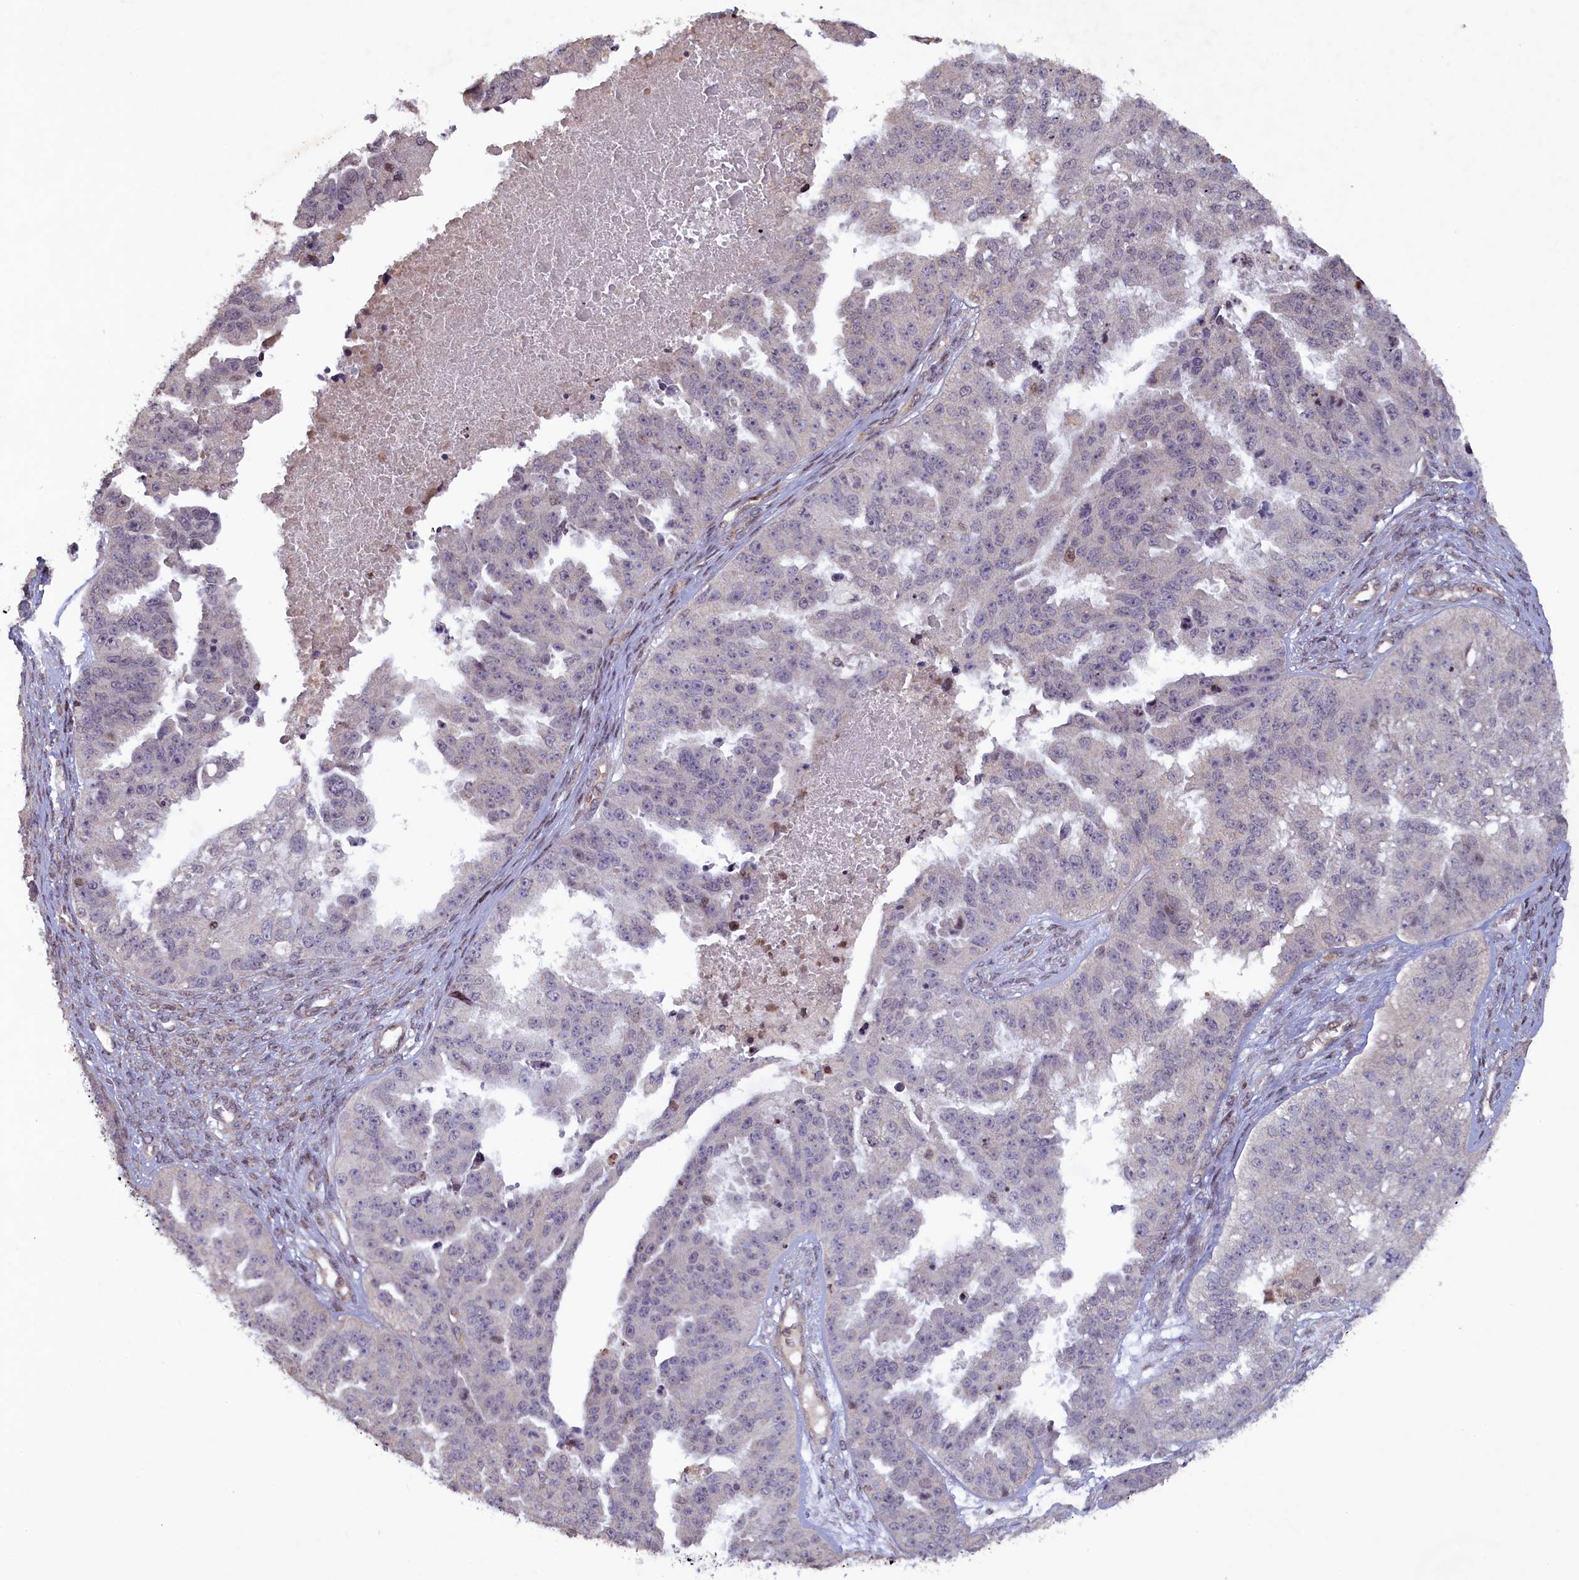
{"staining": {"intensity": "negative", "quantity": "none", "location": "none"}, "tissue": "ovarian cancer", "cell_type": "Tumor cells", "image_type": "cancer", "snomed": [{"axis": "morphology", "description": "Cystadenocarcinoma, serous, NOS"}, {"axis": "topography", "description": "Ovary"}], "caption": "Ovarian cancer (serous cystadenocarcinoma) was stained to show a protein in brown. There is no significant expression in tumor cells.", "gene": "NUBP1", "patient": {"sex": "female", "age": 58}}